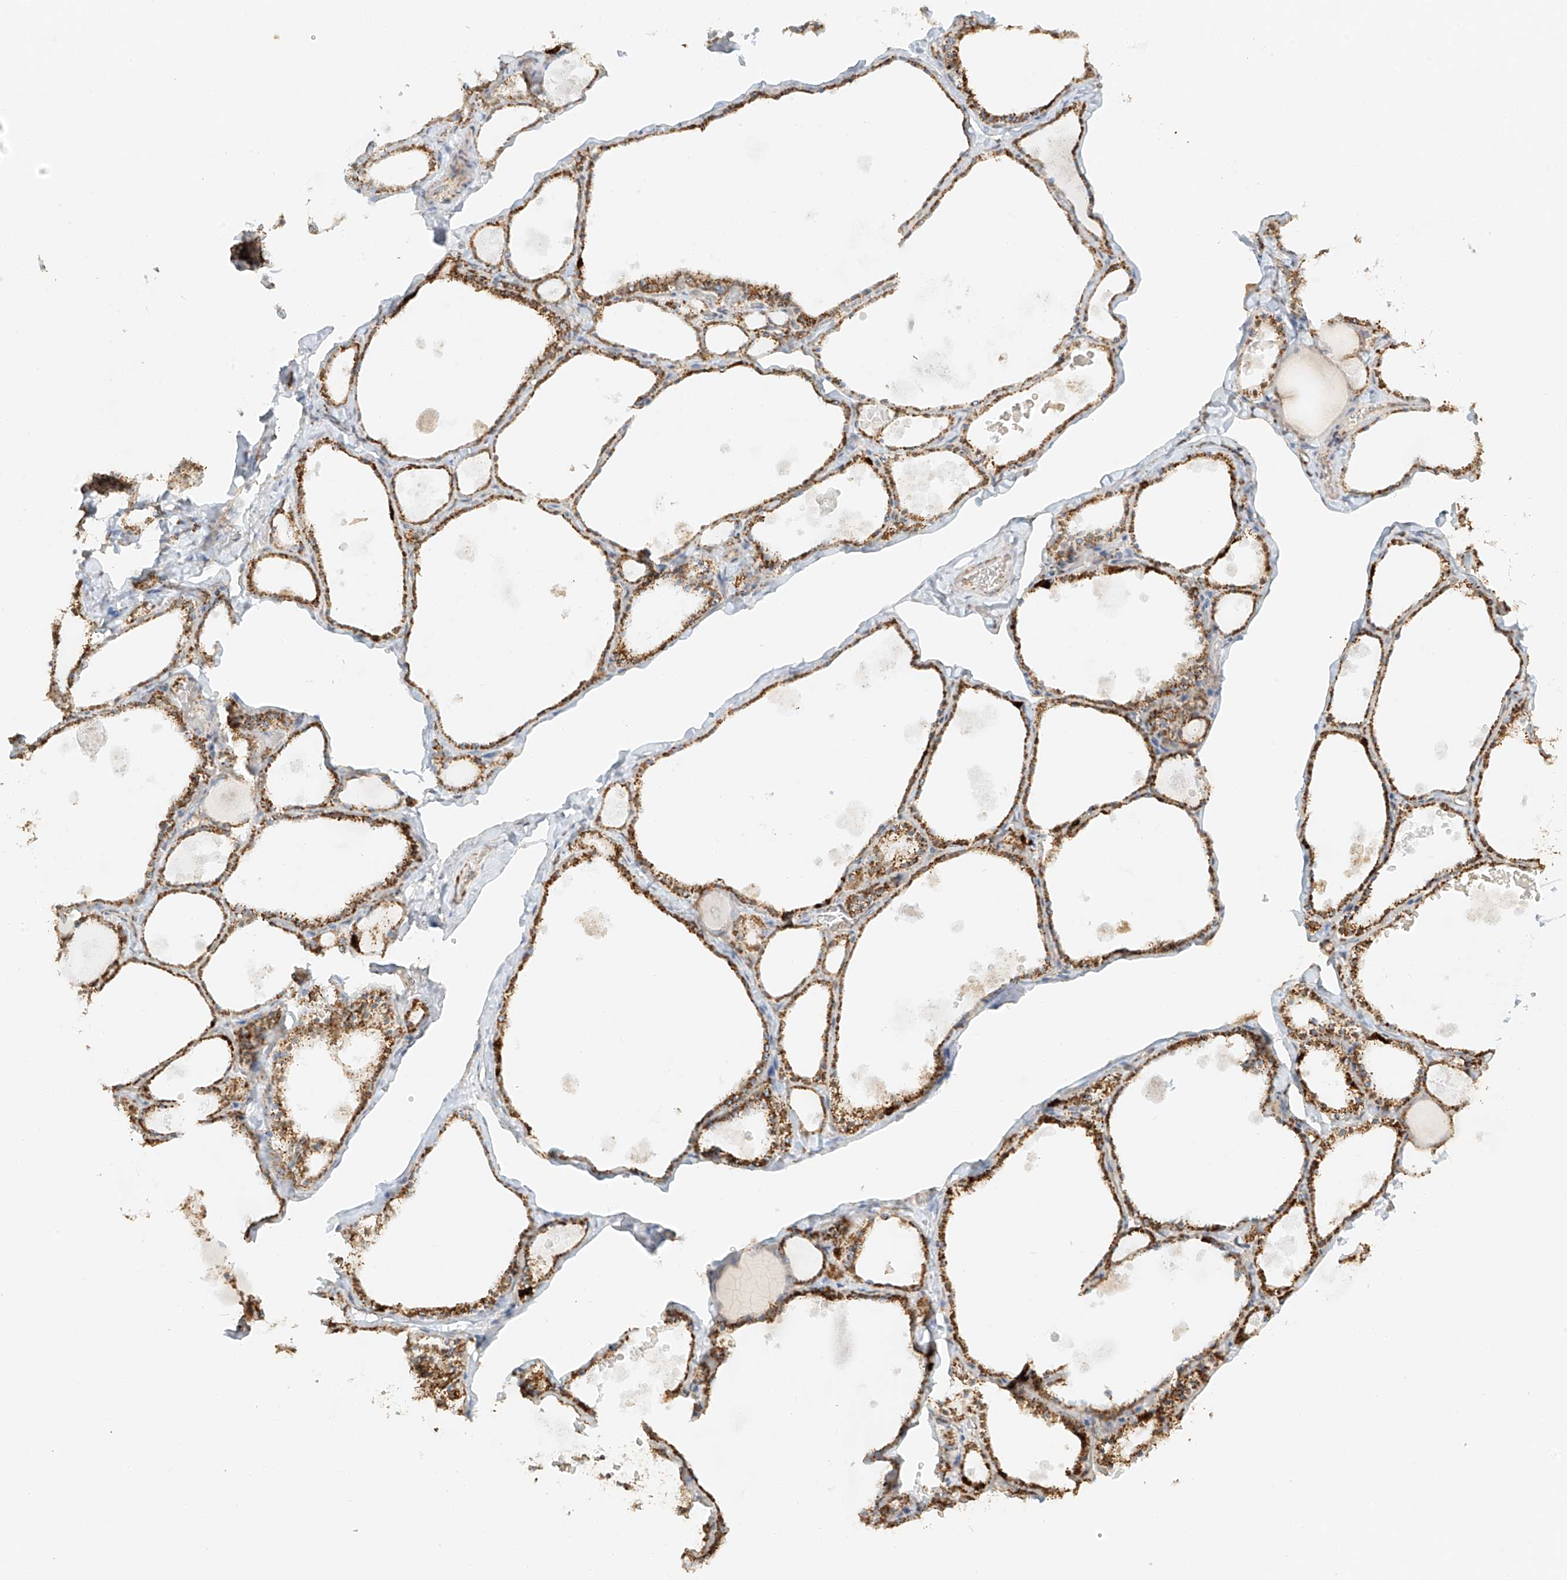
{"staining": {"intensity": "moderate", "quantity": ">75%", "location": "cytoplasmic/membranous"}, "tissue": "thyroid gland", "cell_type": "Glandular cells", "image_type": "normal", "snomed": [{"axis": "morphology", "description": "Normal tissue, NOS"}, {"axis": "topography", "description": "Thyroid gland"}], "caption": "Immunohistochemistry of unremarkable thyroid gland displays medium levels of moderate cytoplasmic/membranous staining in approximately >75% of glandular cells.", "gene": "MIPEP", "patient": {"sex": "male", "age": 56}}